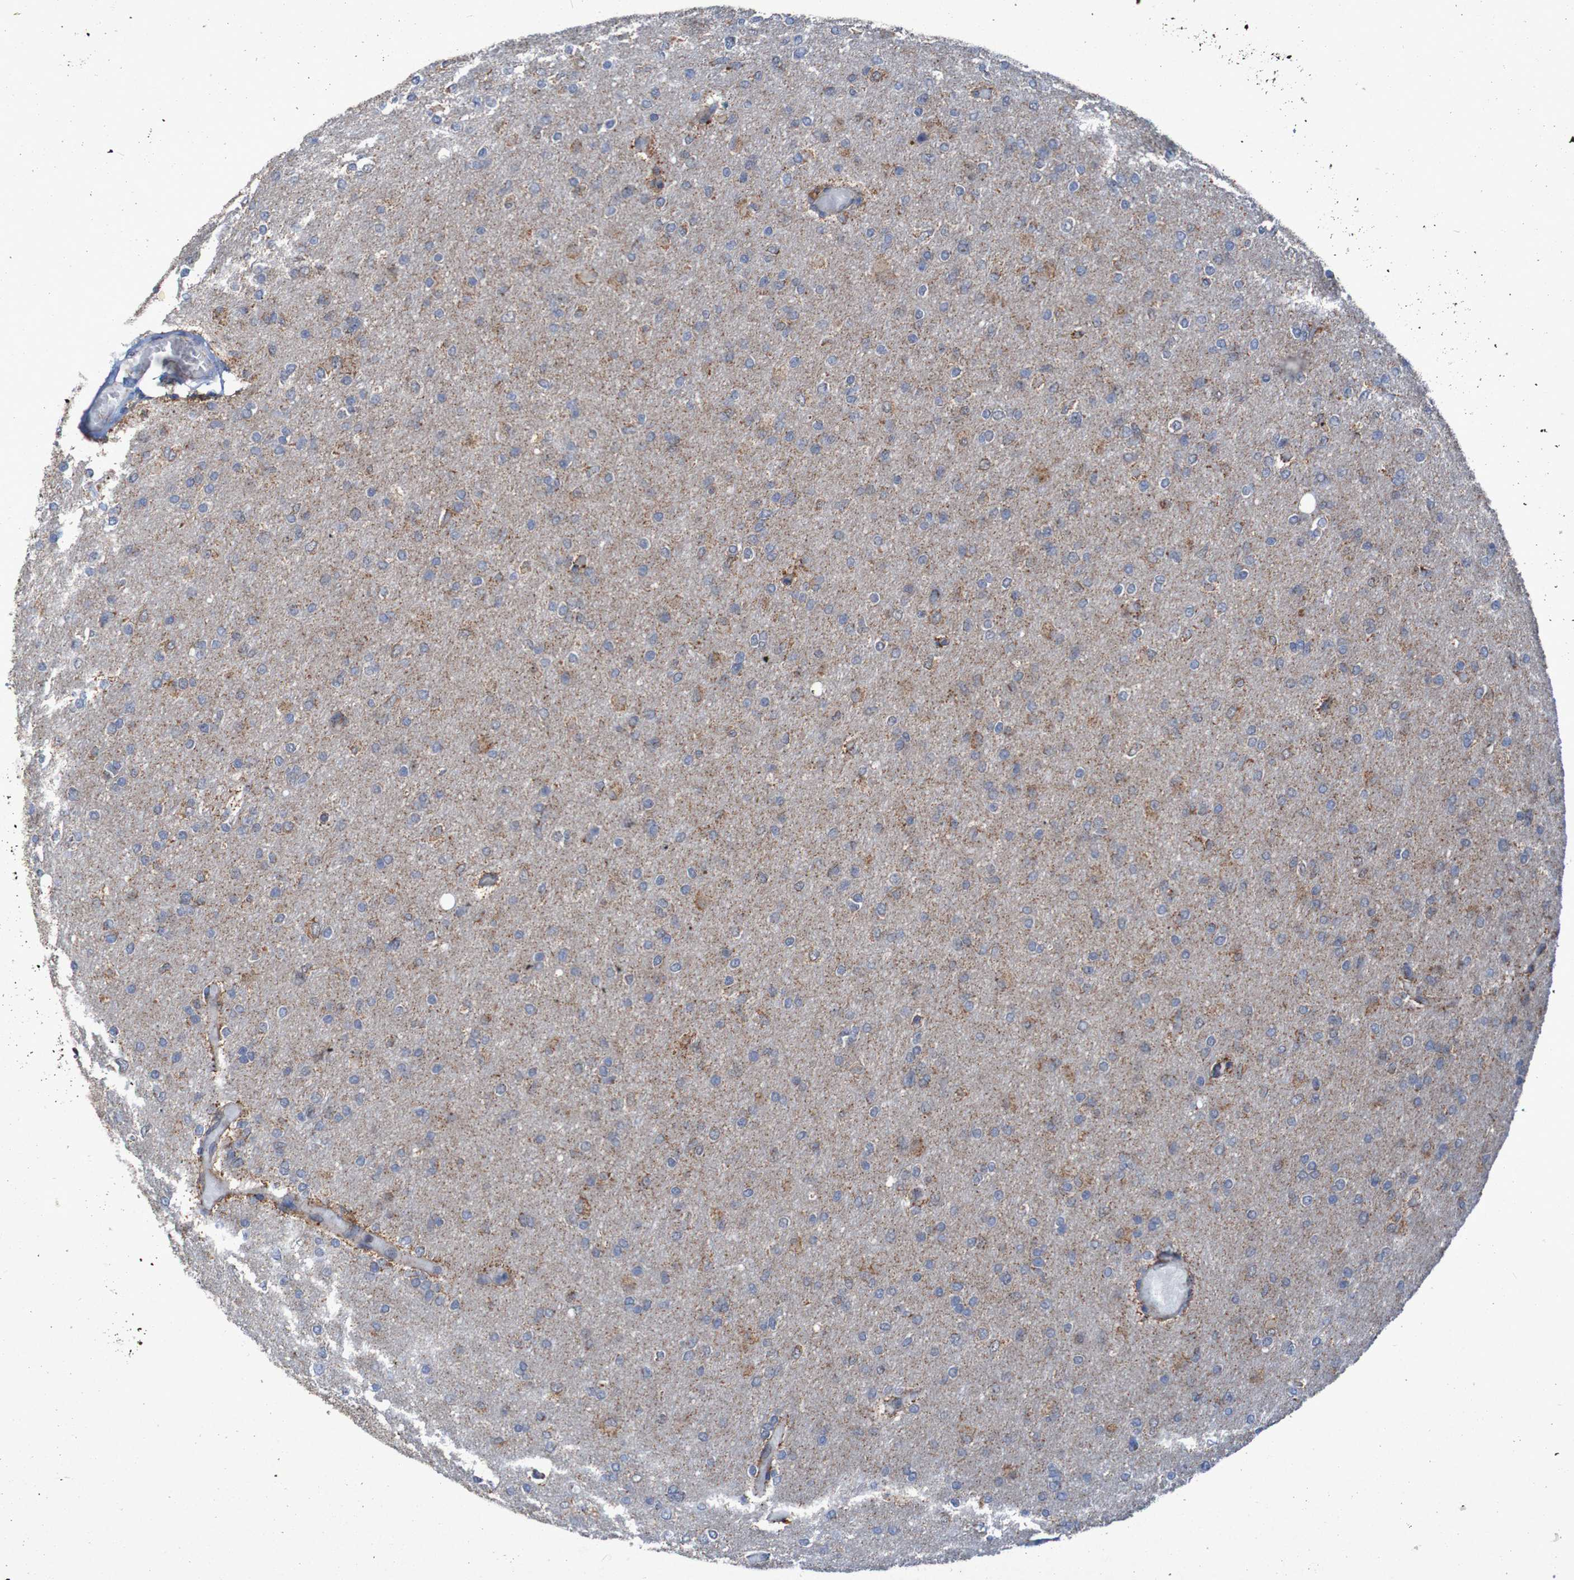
{"staining": {"intensity": "moderate", "quantity": "<25%", "location": "cytoplasmic/membranous"}, "tissue": "glioma", "cell_type": "Tumor cells", "image_type": "cancer", "snomed": [{"axis": "morphology", "description": "Glioma, malignant, High grade"}, {"axis": "topography", "description": "Cerebral cortex"}], "caption": "IHC histopathology image of neoplastic tissue: malignant high-grade glioma stained using immunohistochemistry (IHC) exhibits low levels of moderate protein expression localized specifically in the cytoplasmic/membranous of tumor cells, appearing as a cytoplasmic/membranous brown color.", "gene": "CCDC51", "patient": {"sex": "female", "age": 36}}